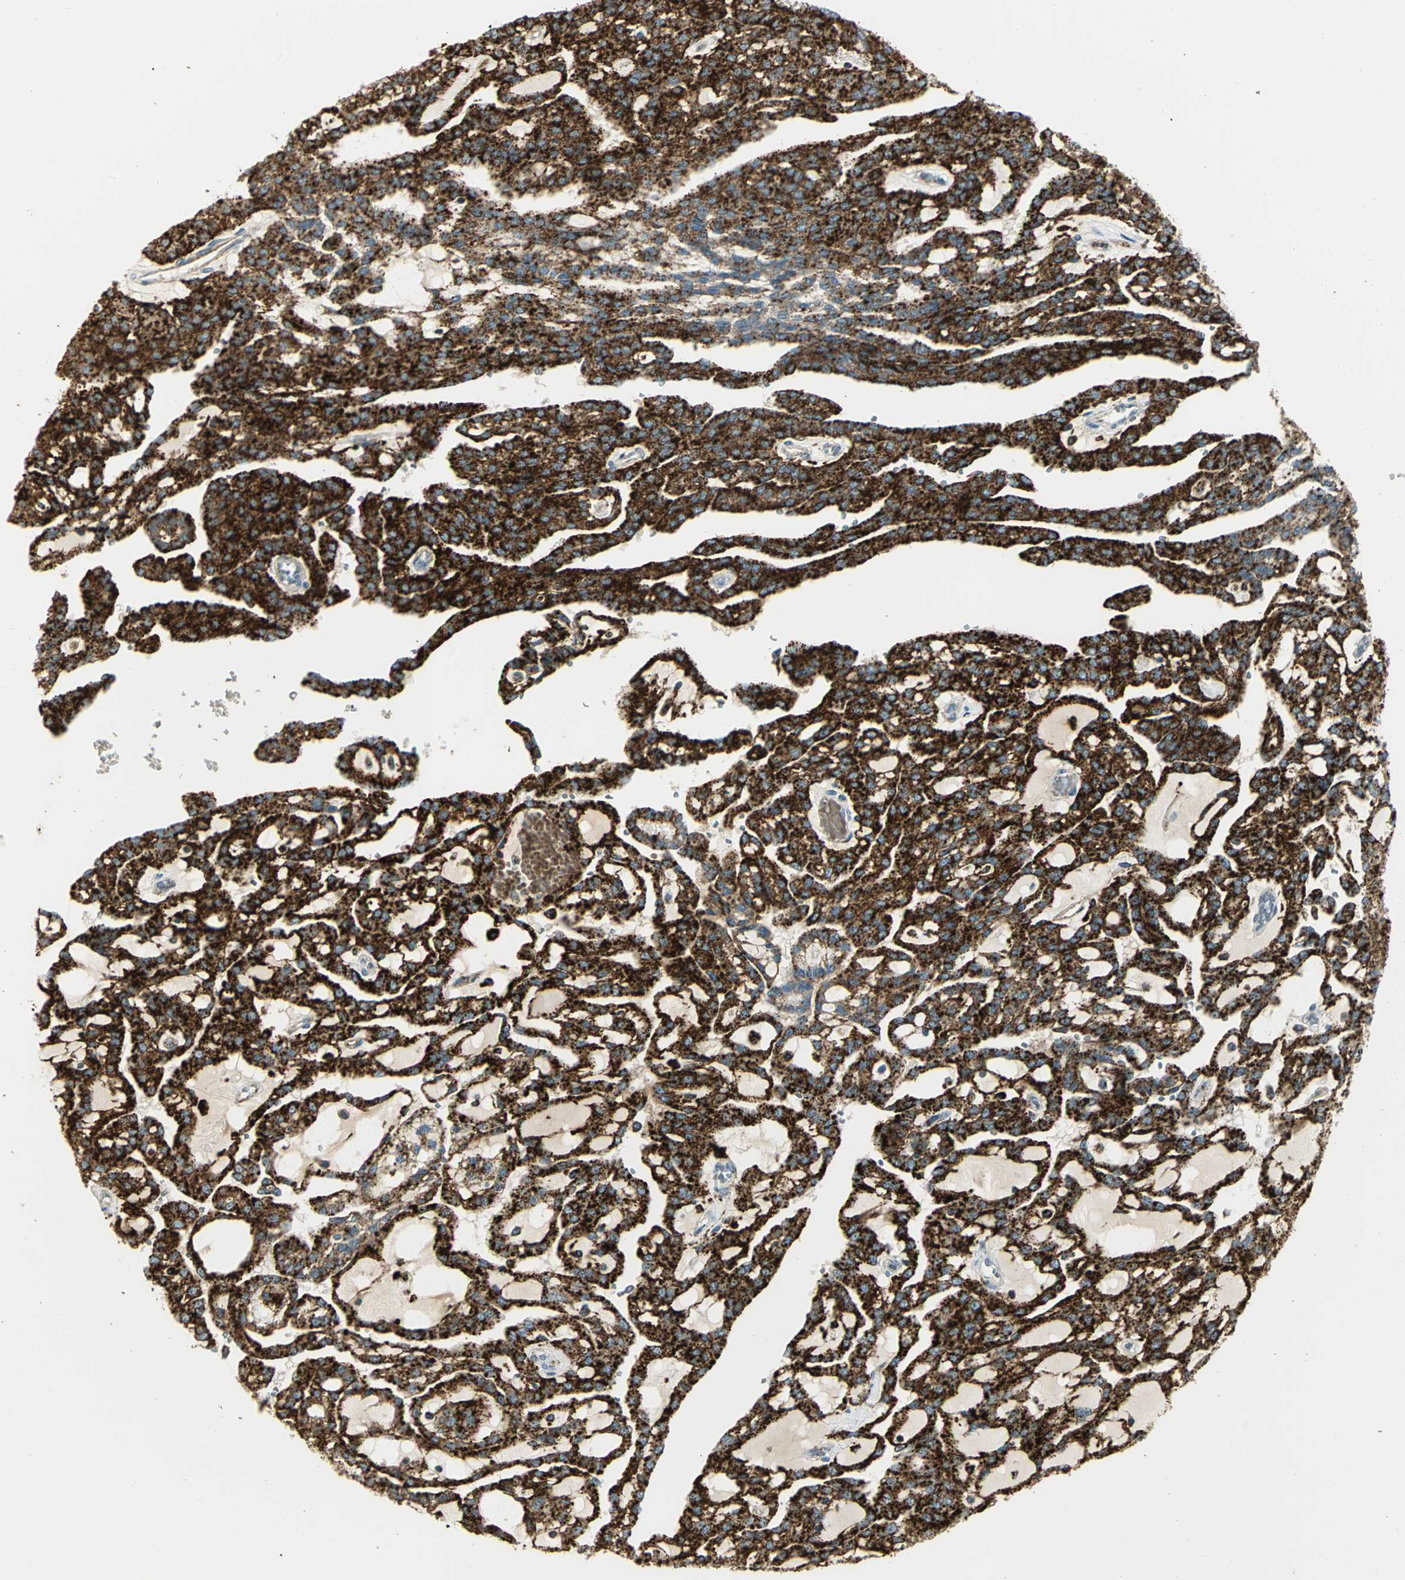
{"staining": {"intensity": "strong", "quantity": ">75%", "location": "cytoplasmic/membranous"}, "tissue": "renal cancer", "cell_type": "Tumor cells", "image_type": "cancer", "snomed": [{"axis": "morphology", "description": "Adenocarcinoma, NOS"}, {"axis": "topography", "description": "Kidney"}], "caption": "This histopathology image shows immunohistochemistry staining of renal adenocarcinoma, with high strong cytoplasmic/membranous positivity in about >75% of tumor cells.", "gene": "ARSA", "patient": {"sex": "male", "age": 63}}